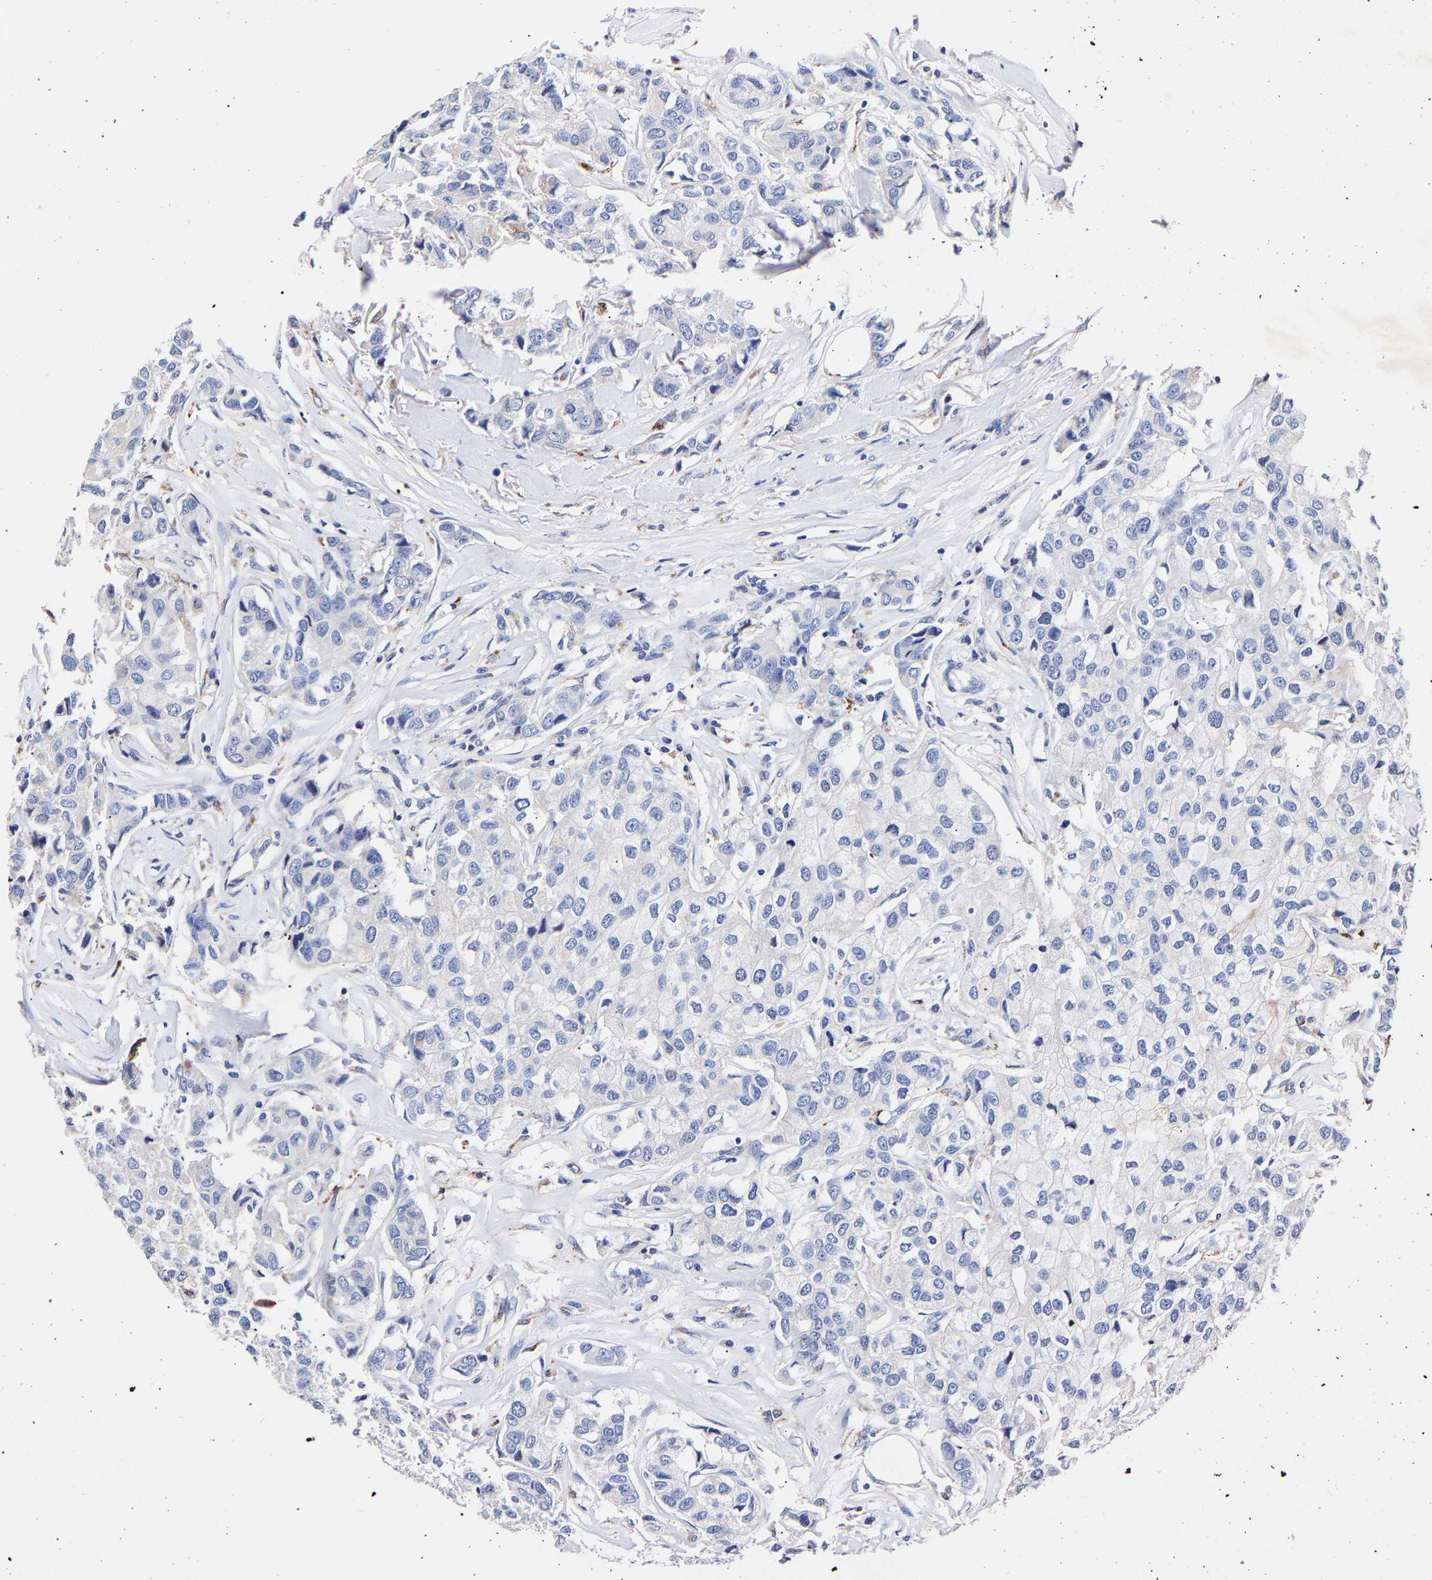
{"staining": {"intensity": "negative", "quantity": "none", "location": "none"}, "tissue": "breast cancer", "cell_type": "Tumor cells", "image_type": "cancer", "snomed": [{"axis": "morphology", "description": "Duct carcinoma"}, {"axis": "topography", "description": "Breast"}], "caption": "This is an immunohistochemistry histopathology image of human invasive ductal carcinoma (breast). There is no expression in tumor cells.", "gene": "SEM1", "patient": {"sex": "female", "age": 80}}